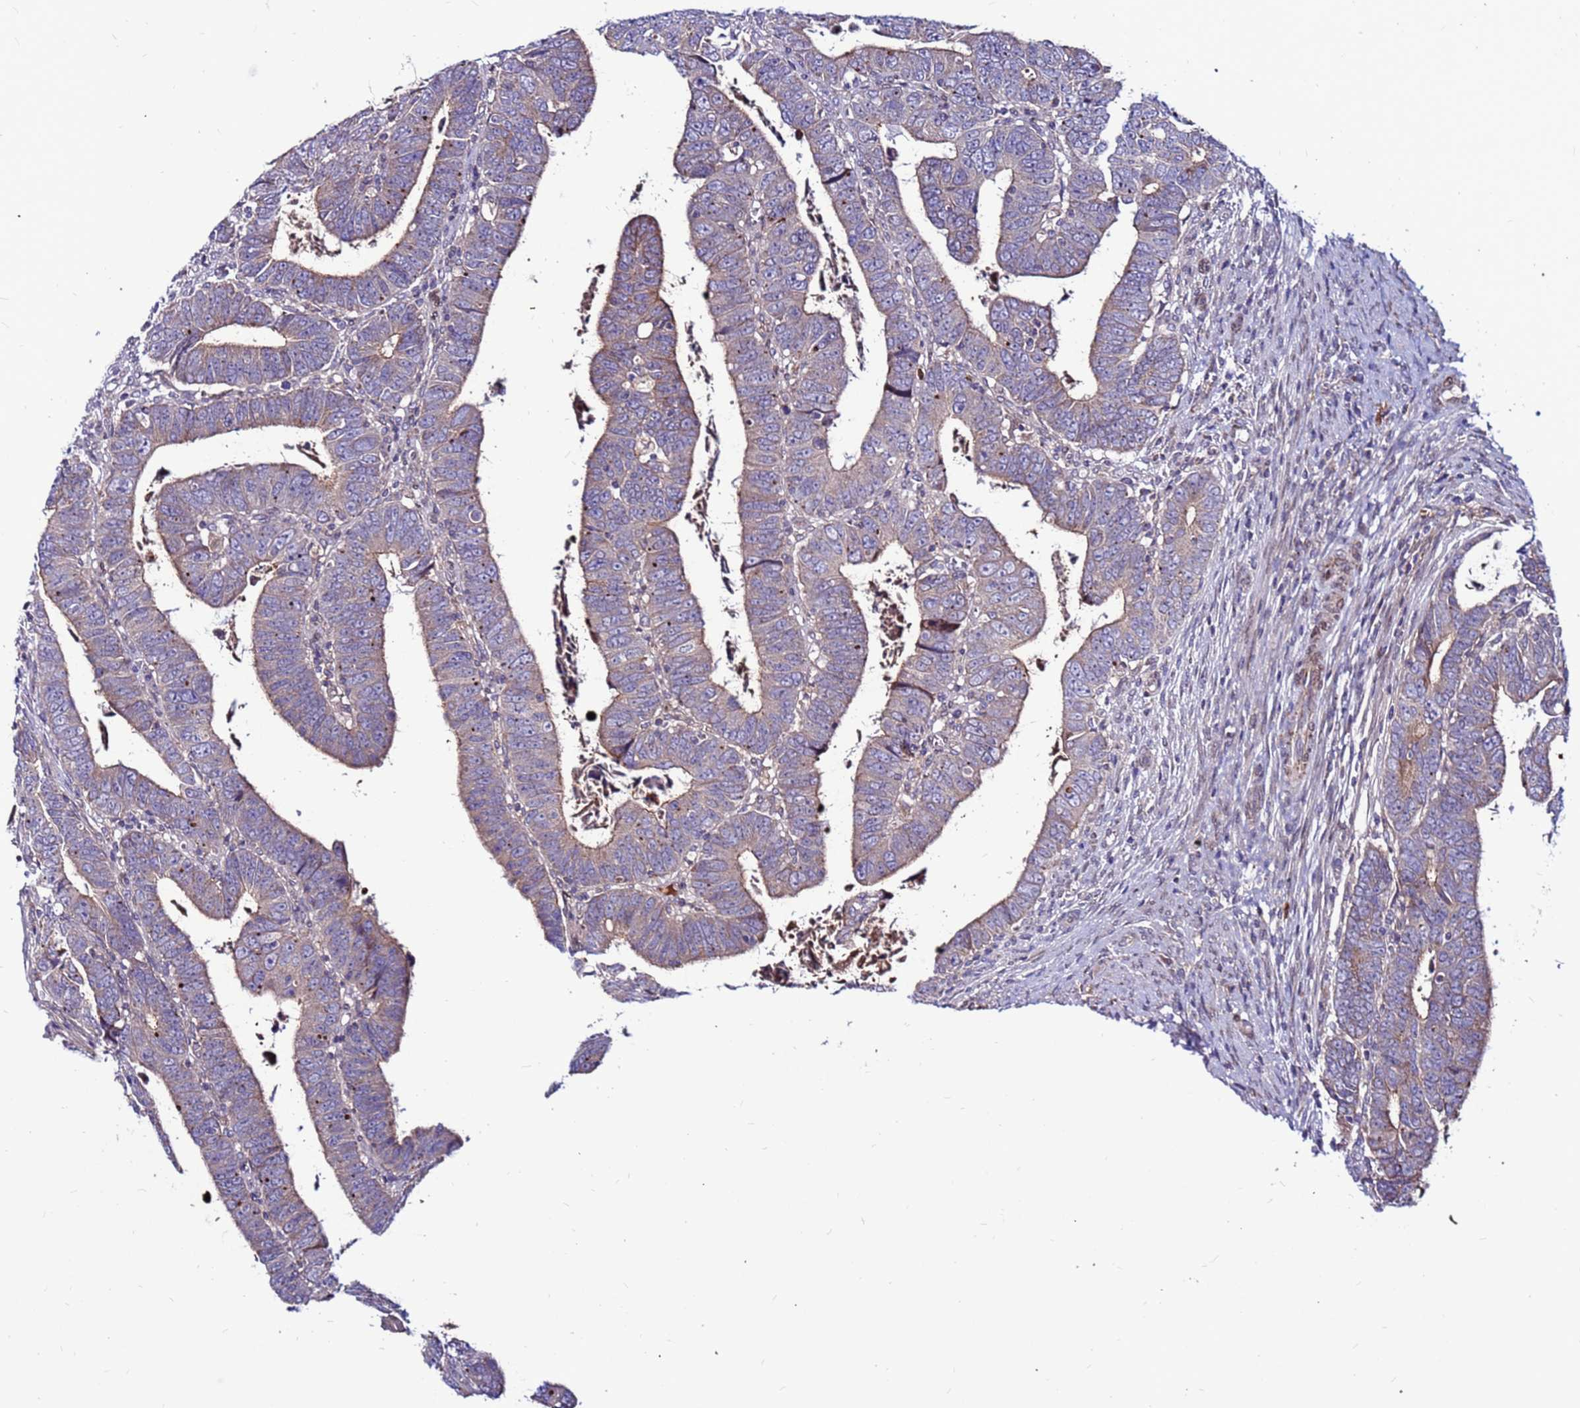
{"staining": {"intensity": "weak", "quantity": "25%-75%", "location": "cytoplasmic/membranous"}, "tissue": "colorectal cancer", "cell_type": "Tumor cells", "image_type": "cancer", "snomed": [{"axis": "morphology", "description": "Normal tissue, NOS"}, {"axis": "morphology", "description": "Adenocarcinoma, NOS"}, {"axis": "topography", "description": "Rectum"}], "caption": "Colorectal cancer stained for a protein (brown) exhibits weak cytoplasmic/membranous positive staining in approximately 25%-75% of tumor cells.", "gene": "CCDC71", "patient": {"sex": "female", "age": 65}}